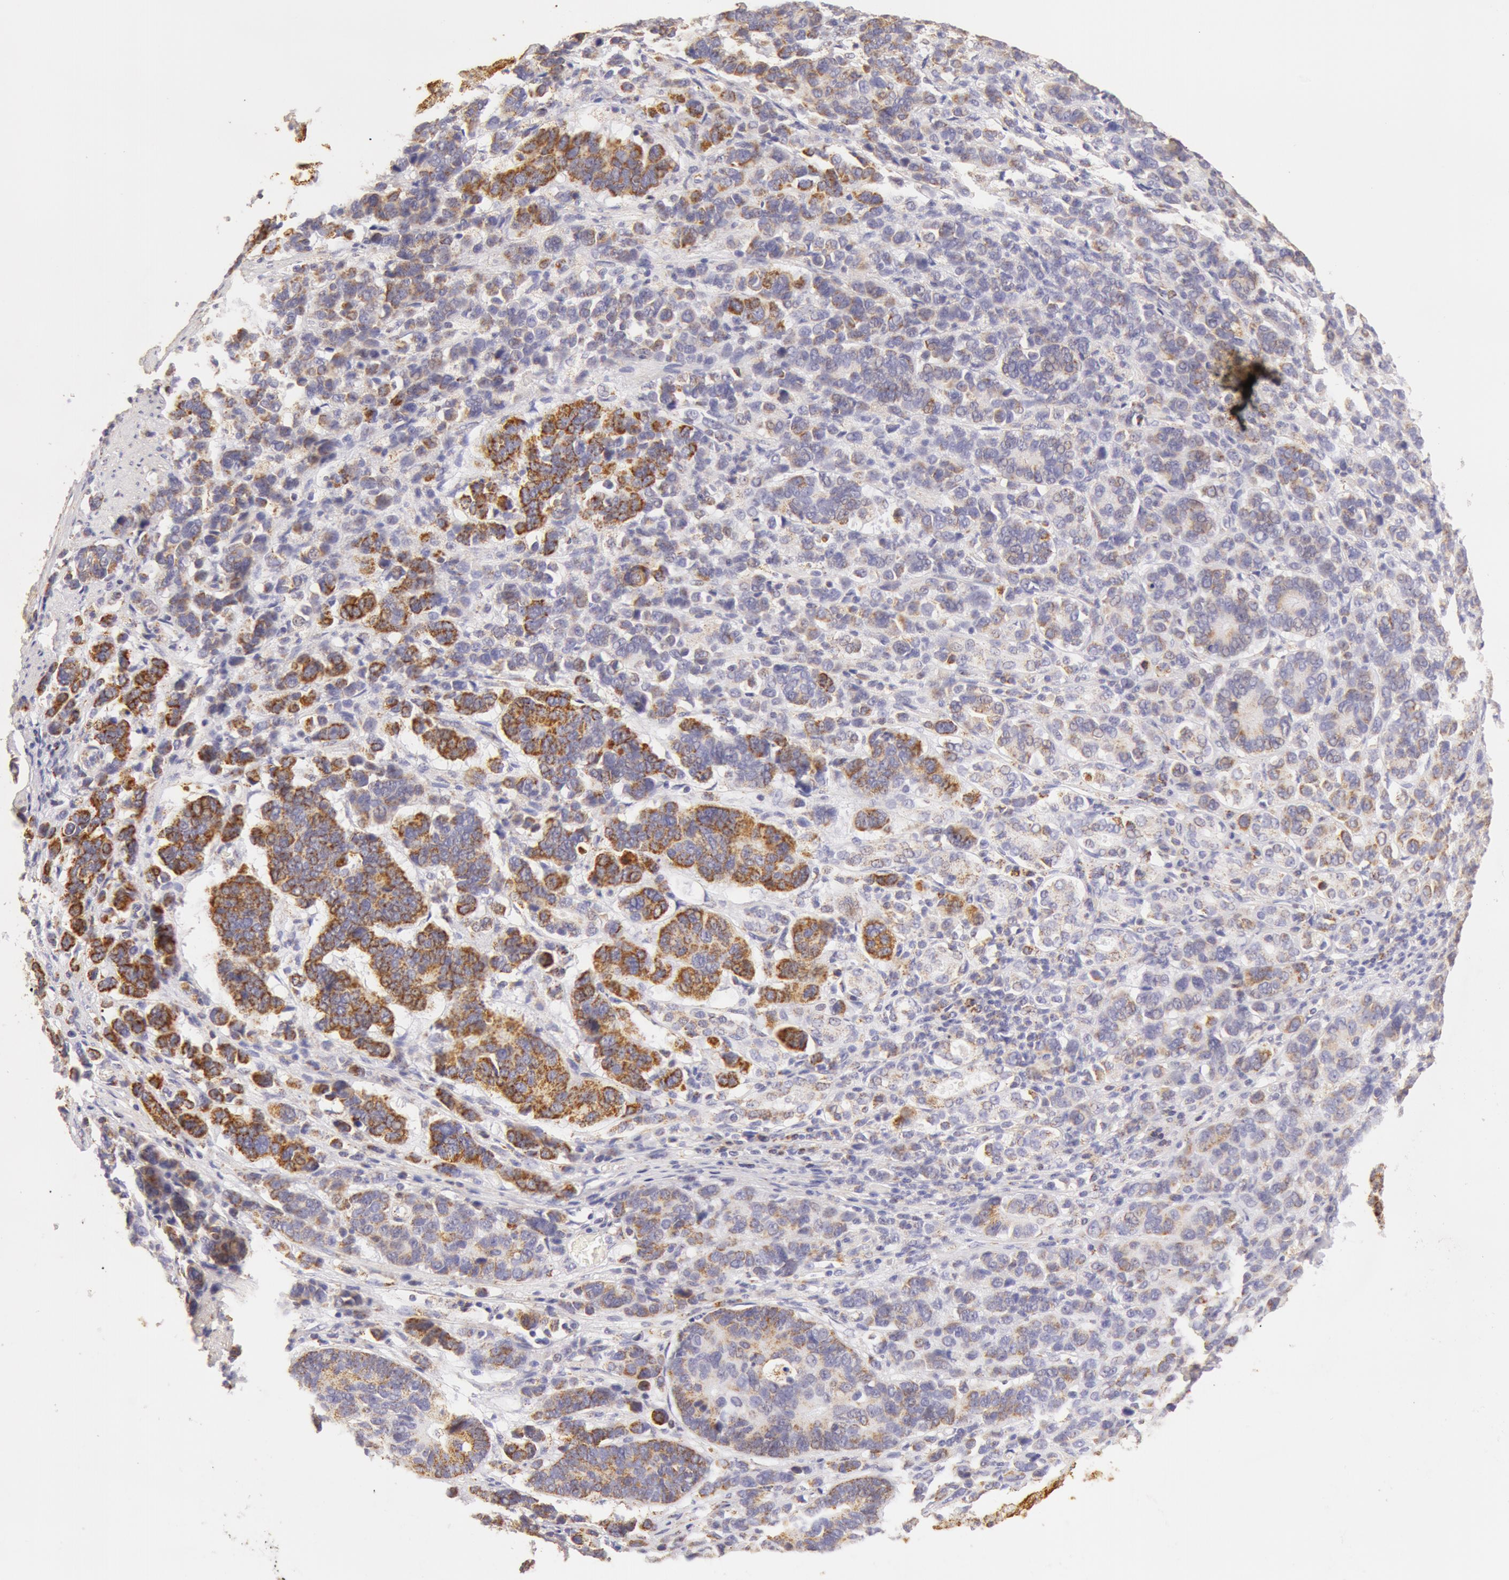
{"staining": {"intensity": "moderate", "quantity": "<25%", "location": "cytoplasmic/membranous"}, "tissue": "stomach cancer", "cell_type": "Tumor cells", "image_type": "cancer", "snomed": [{"axis": "morphology", "description": "Adenocarcinoma, NOS"}, {"axis": "topography", "description": "Stomach, upper"}], "caption": "Moderate cytoplasmic/membranous expression for a protein is present in approximately <25% of tumor cells of adenocarcinoma (stomach) using IHC.", "gene": "ATP5F1B", "patient": {"sex": "male", "age": 71}}